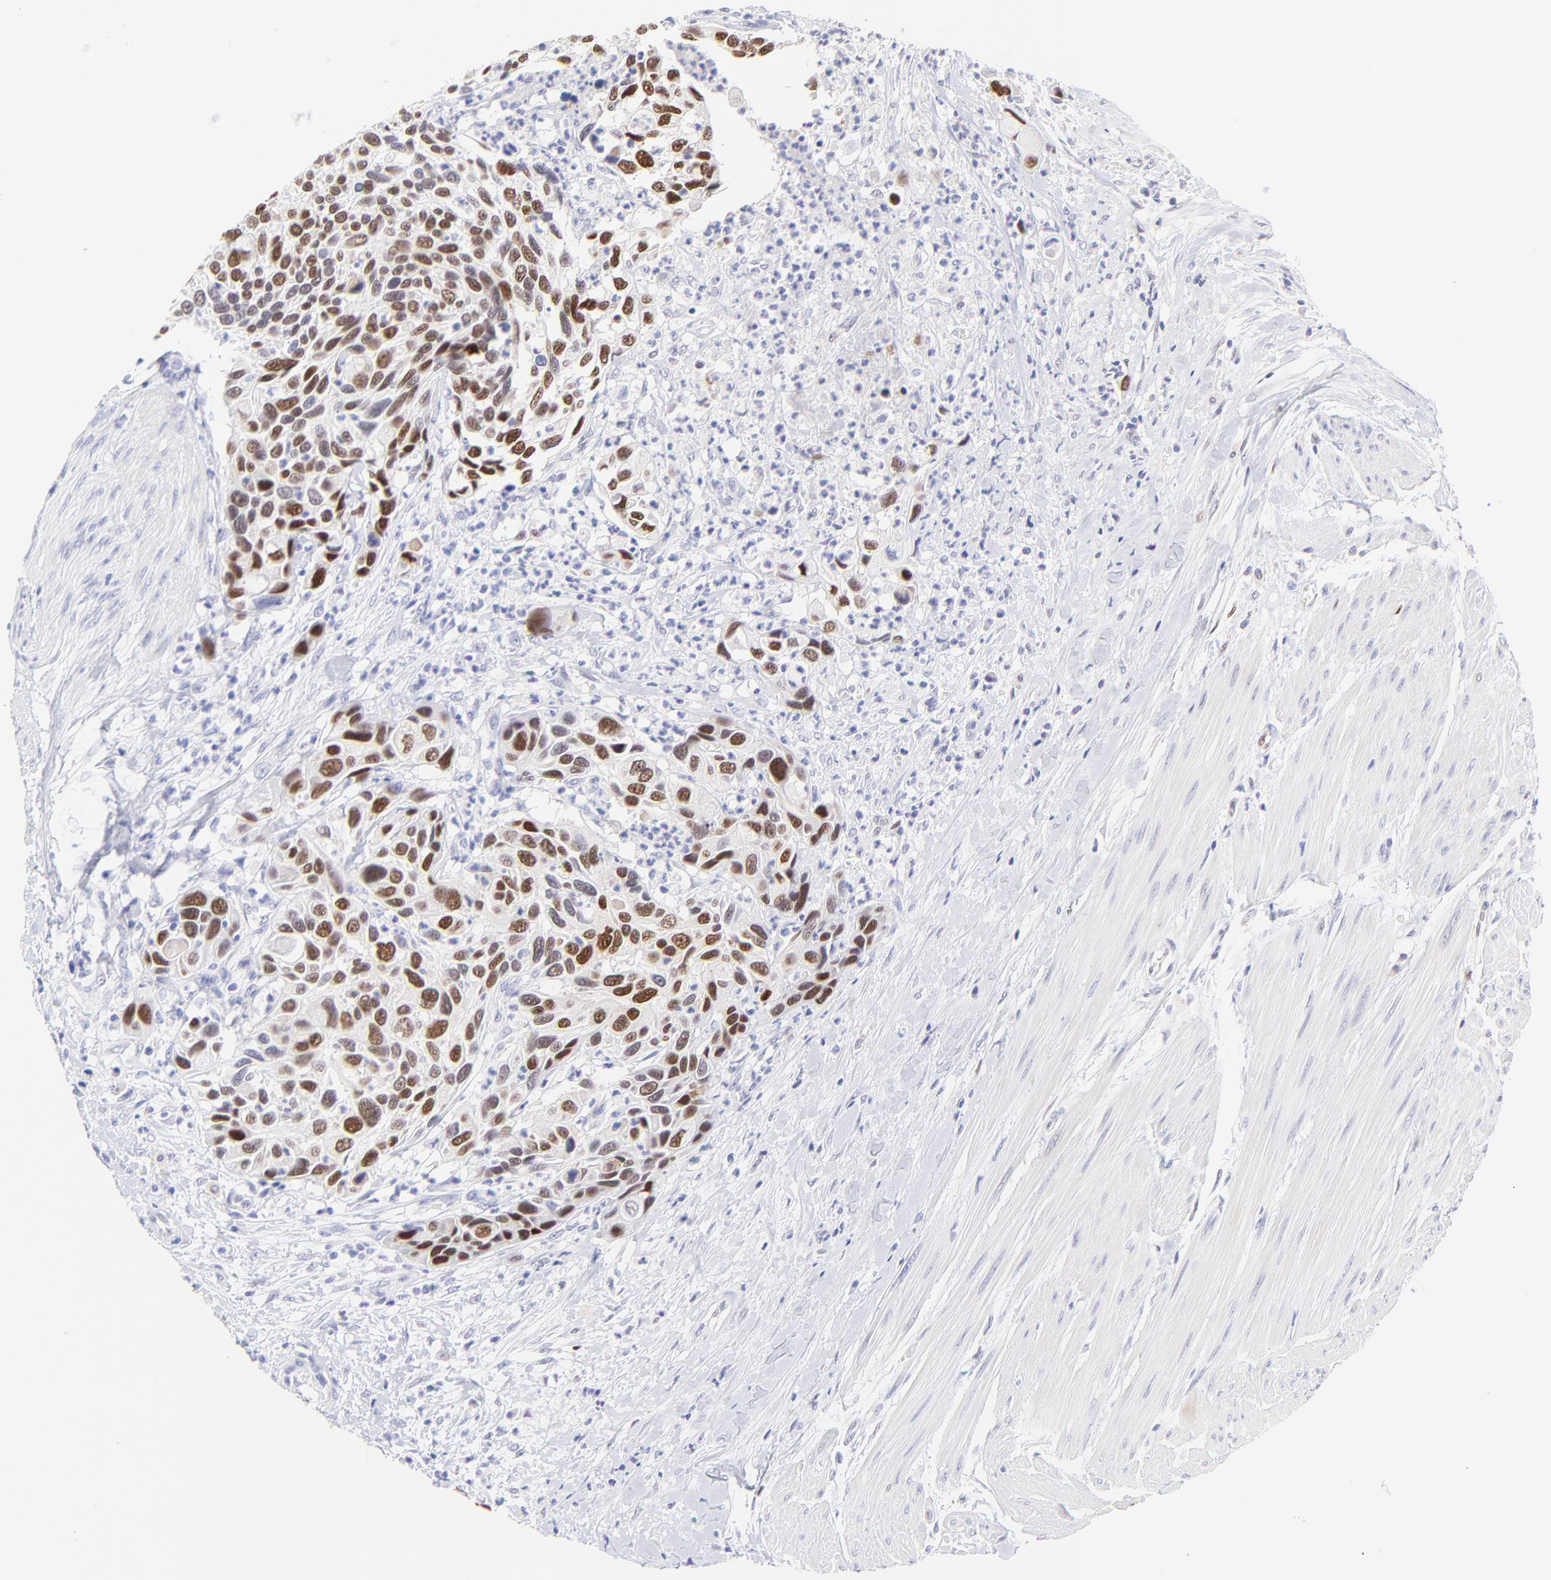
{"staining": {"intensity": "strong", "quantity": ">75%", "location": "nuclear"}, "tissue": "urothelial cancer", "cell_type": "Tumor cells", "image_type": "cancer", "snomed": [{"axis": "morphology", "description": "Urothelial carcinoma, High grade"}, {"axis": "topography", "description": "Urinary bladder"}], "caption": "Approximately >75% of tumor cells in high-grade urothelial carcinoma display strong nuclear protein positivity as visualized by brown immunohistochemical staining.", "gene": "KLF4", "patient": {"sex": "male", "age": 66}}